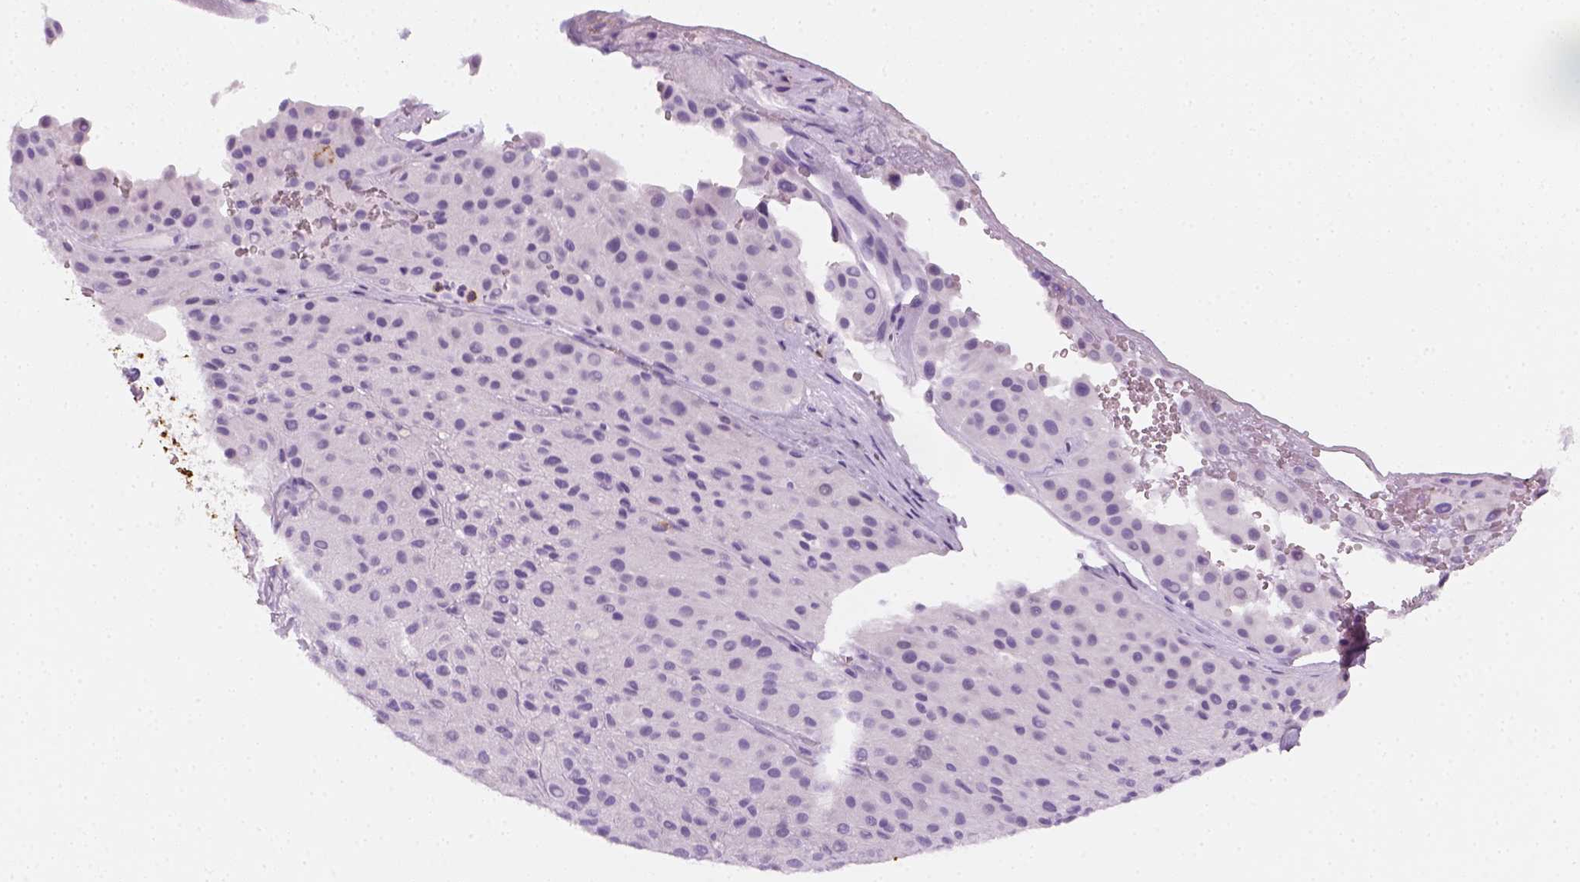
{"staining": {"intensity": "negative", "quantity": "none", "location": "none"}, "tissue": "melanoma", "cell_type": "Tumor cells", "image_type": "cancer", "snomed": [{"axis": "morphology", "description": "Malignant melanoma, Metastatic site"}, {"axis": "topography", "description": "Smooth muscle"}], "caption": "Immunohistochemistry (IHC) image of malignant melanoma (metastatic site) stained for a protein (brown), which reveals no positivity in tumor cells.", "gene": "AQP3", "patient": {"sex": "male", "age": 41}}